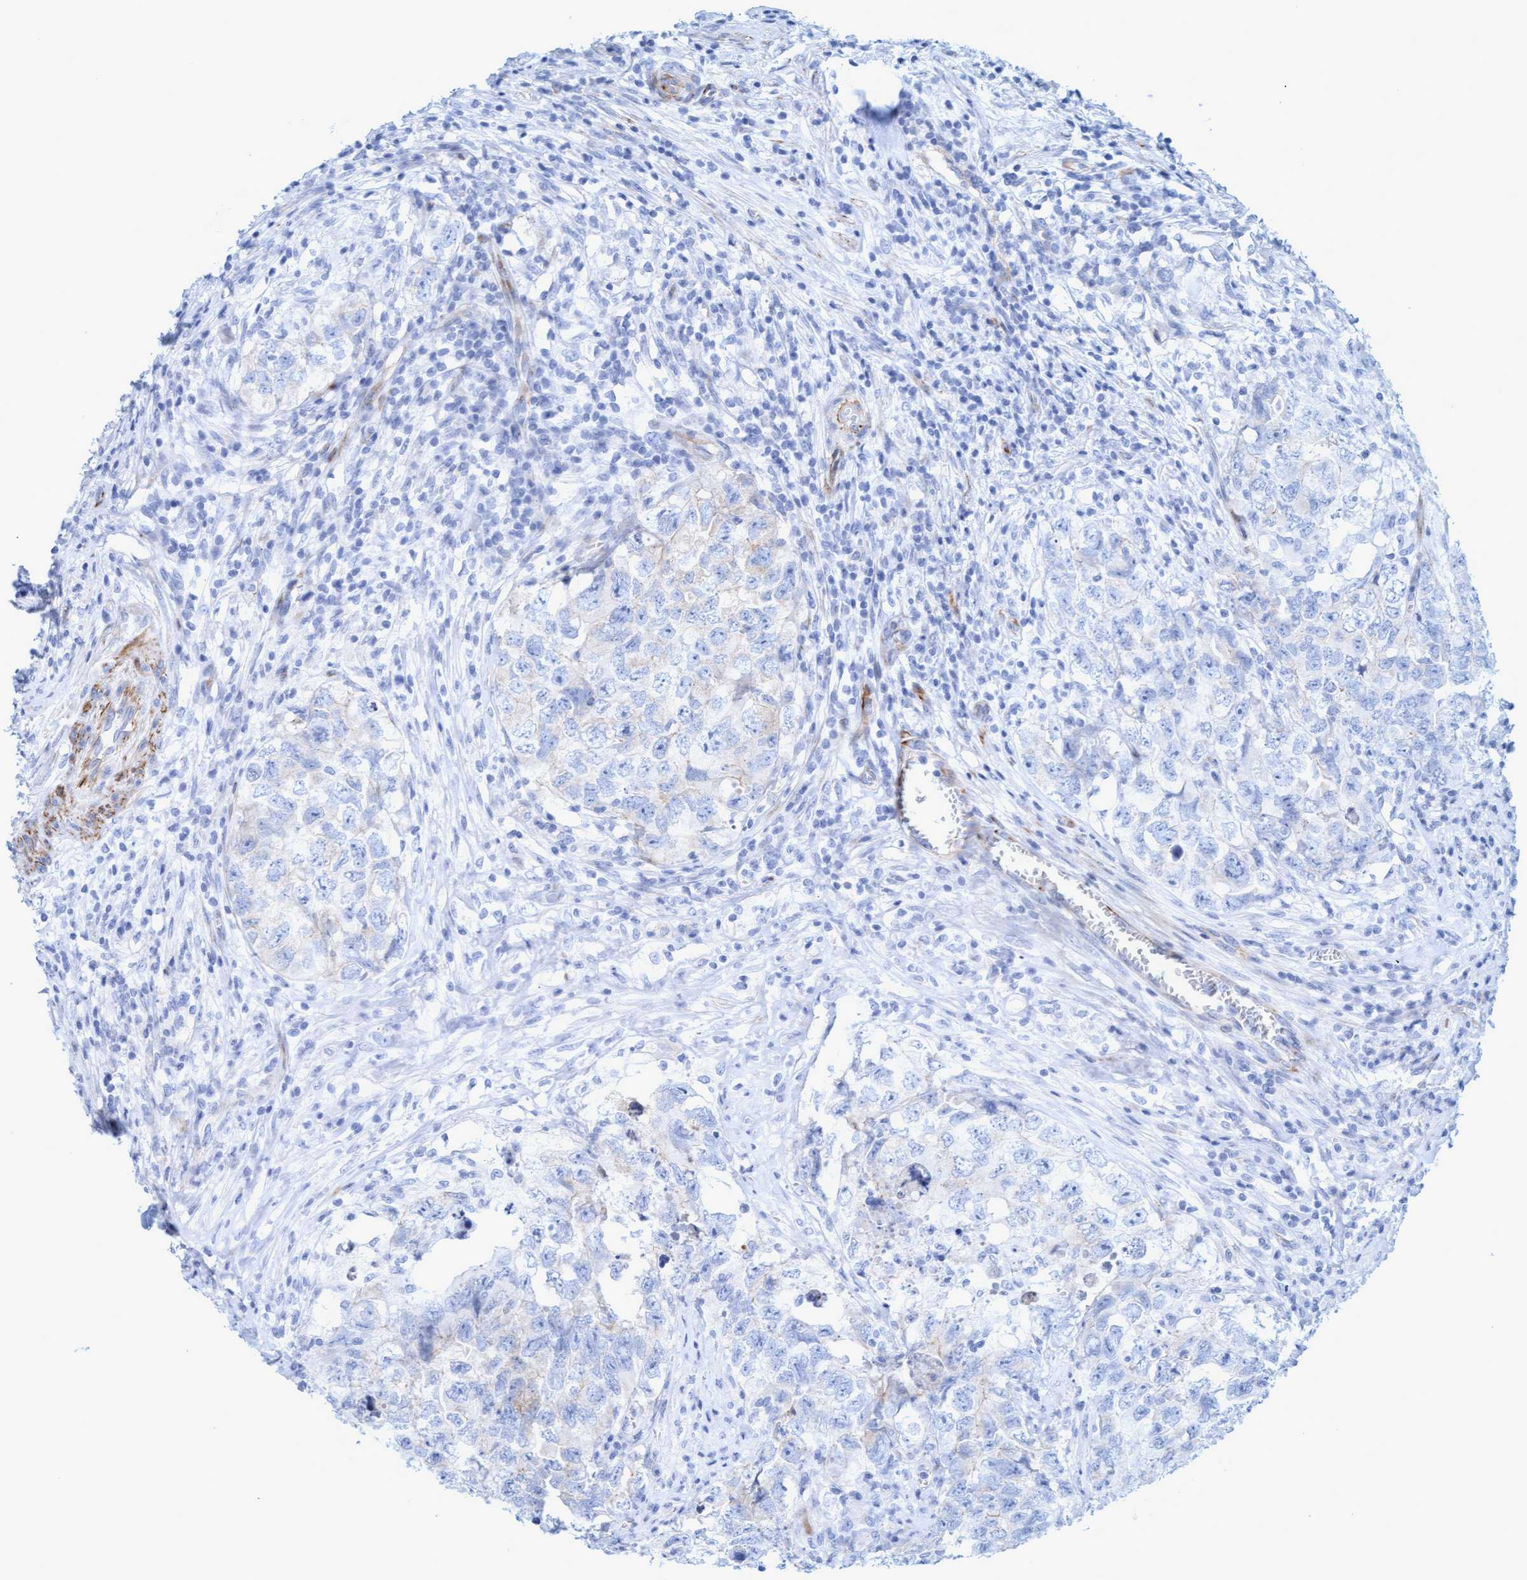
{"staining": {"intensity": "negative", "quantity": "none", "location": "none"}, "tissue": "testis cancer", "cell_type": "Tumor cells", "image_type": "cancer", "snomed": [{"axis": "morphology", "description": "Seminoma, NOS"}, {"axis": "morphology", "description": "Carcinoma, Embryonal, NOS"}, {"axis": "topography", "description": "Testis"}], "caption": "Human testis seminoma stained for a protein using immunohistochemistry (IHC) exhibits no positivity in tumor cells.", "gene": "MTFR1", "patient": {"sex": "male", "age": 43}}